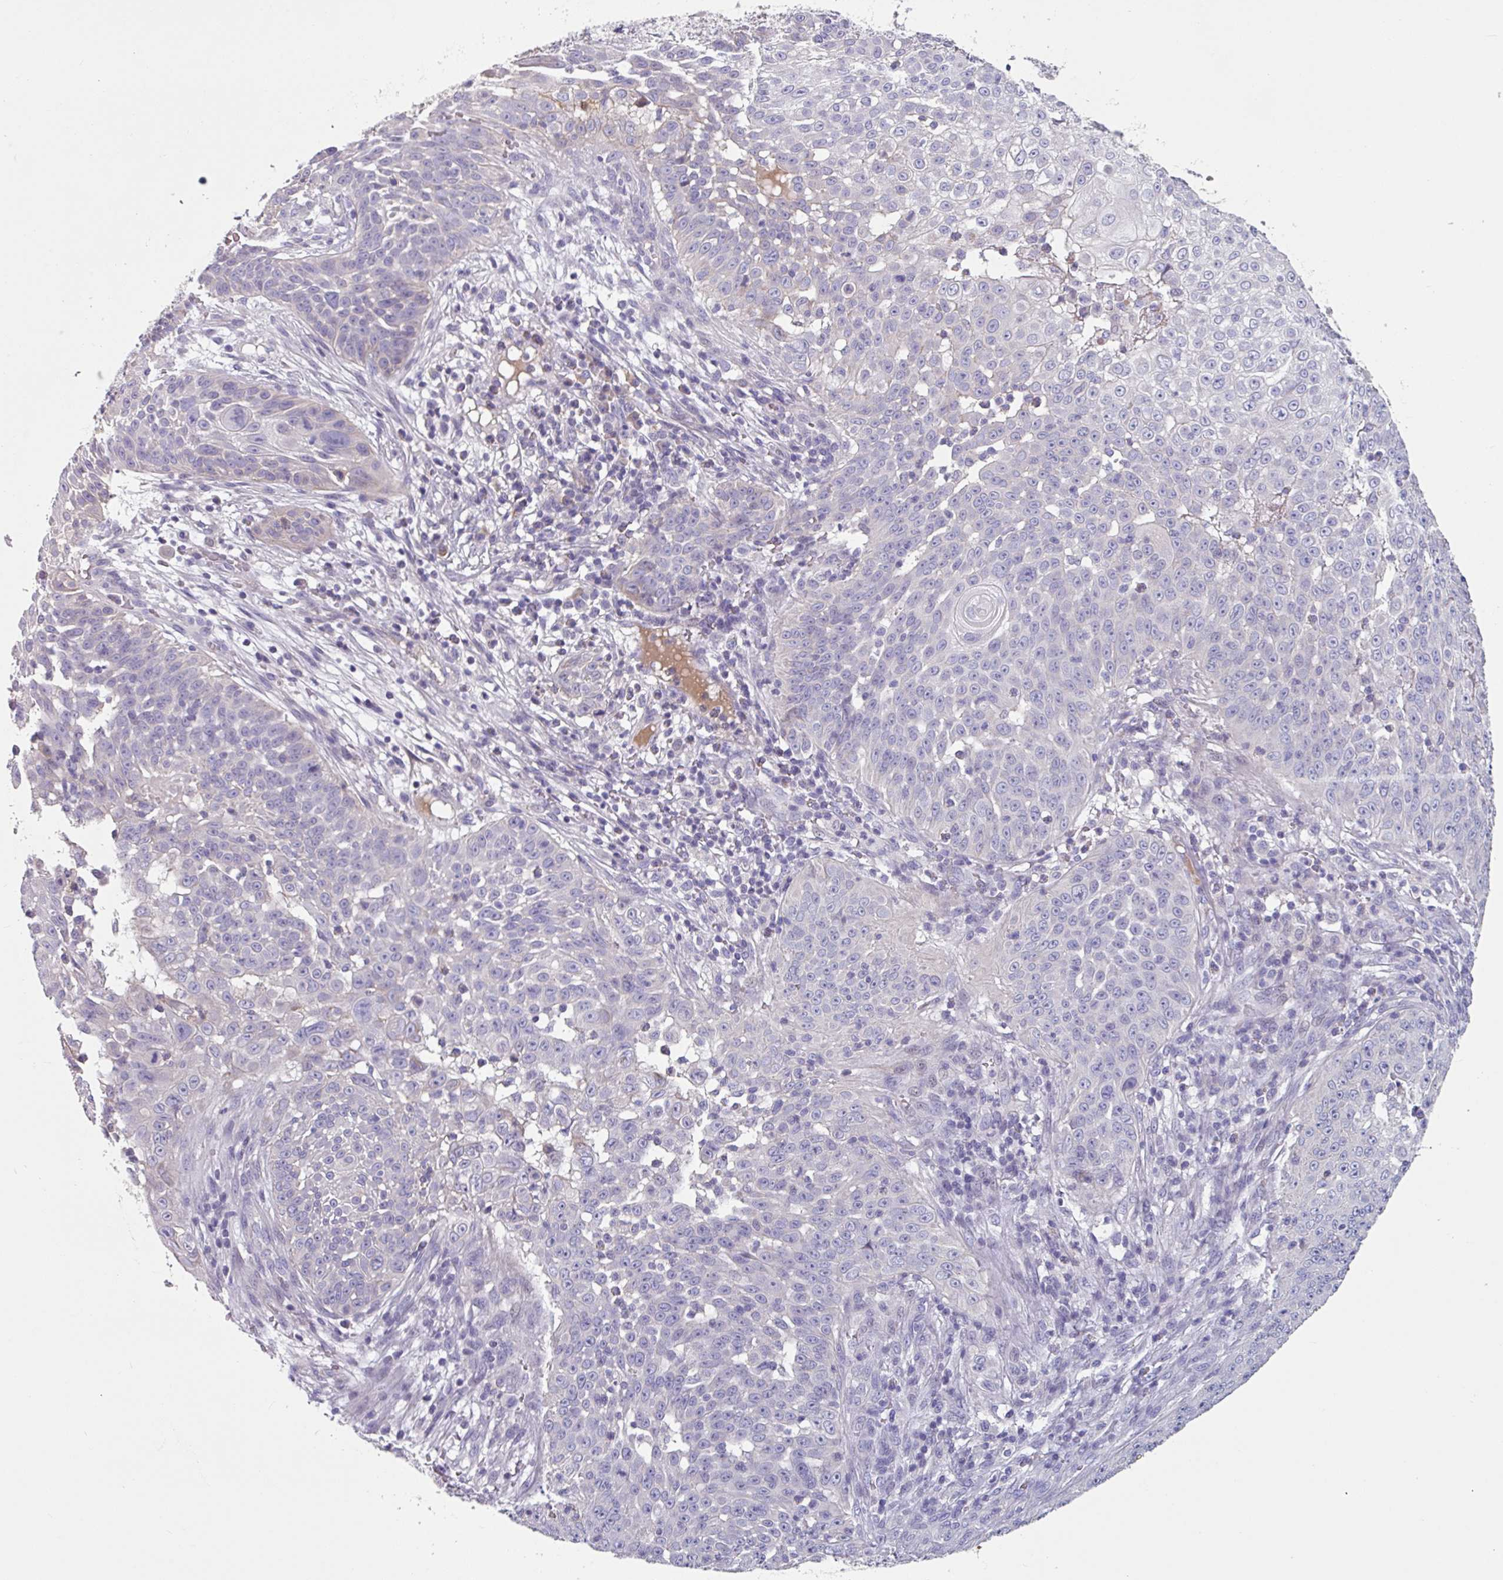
{"staining": {"intensity": "negative", "quantity": "none", "location": "none"}, "tissue": "skin cancer", "cell_type": "Tumor cells", "image_type": "cancer", "snomed": [{"axis": "morphology", "description": "Squamous cell carcinoma, NOS"}, {"axis": "topography", "description": "Skin"}], "caption": "High magnification brightfield microscopy of skin cancer stained with DAB (brown) and counterstained with hematoxylin (blue): tumor cells show no significant staining. (Brightfield microscopy of DAB (3,3'-diaminobenzidine) immunohistochemistry (IHC) at high magnification).", "gene": "TMEM132A", "patient": {"sex": "male", "age": 24}}